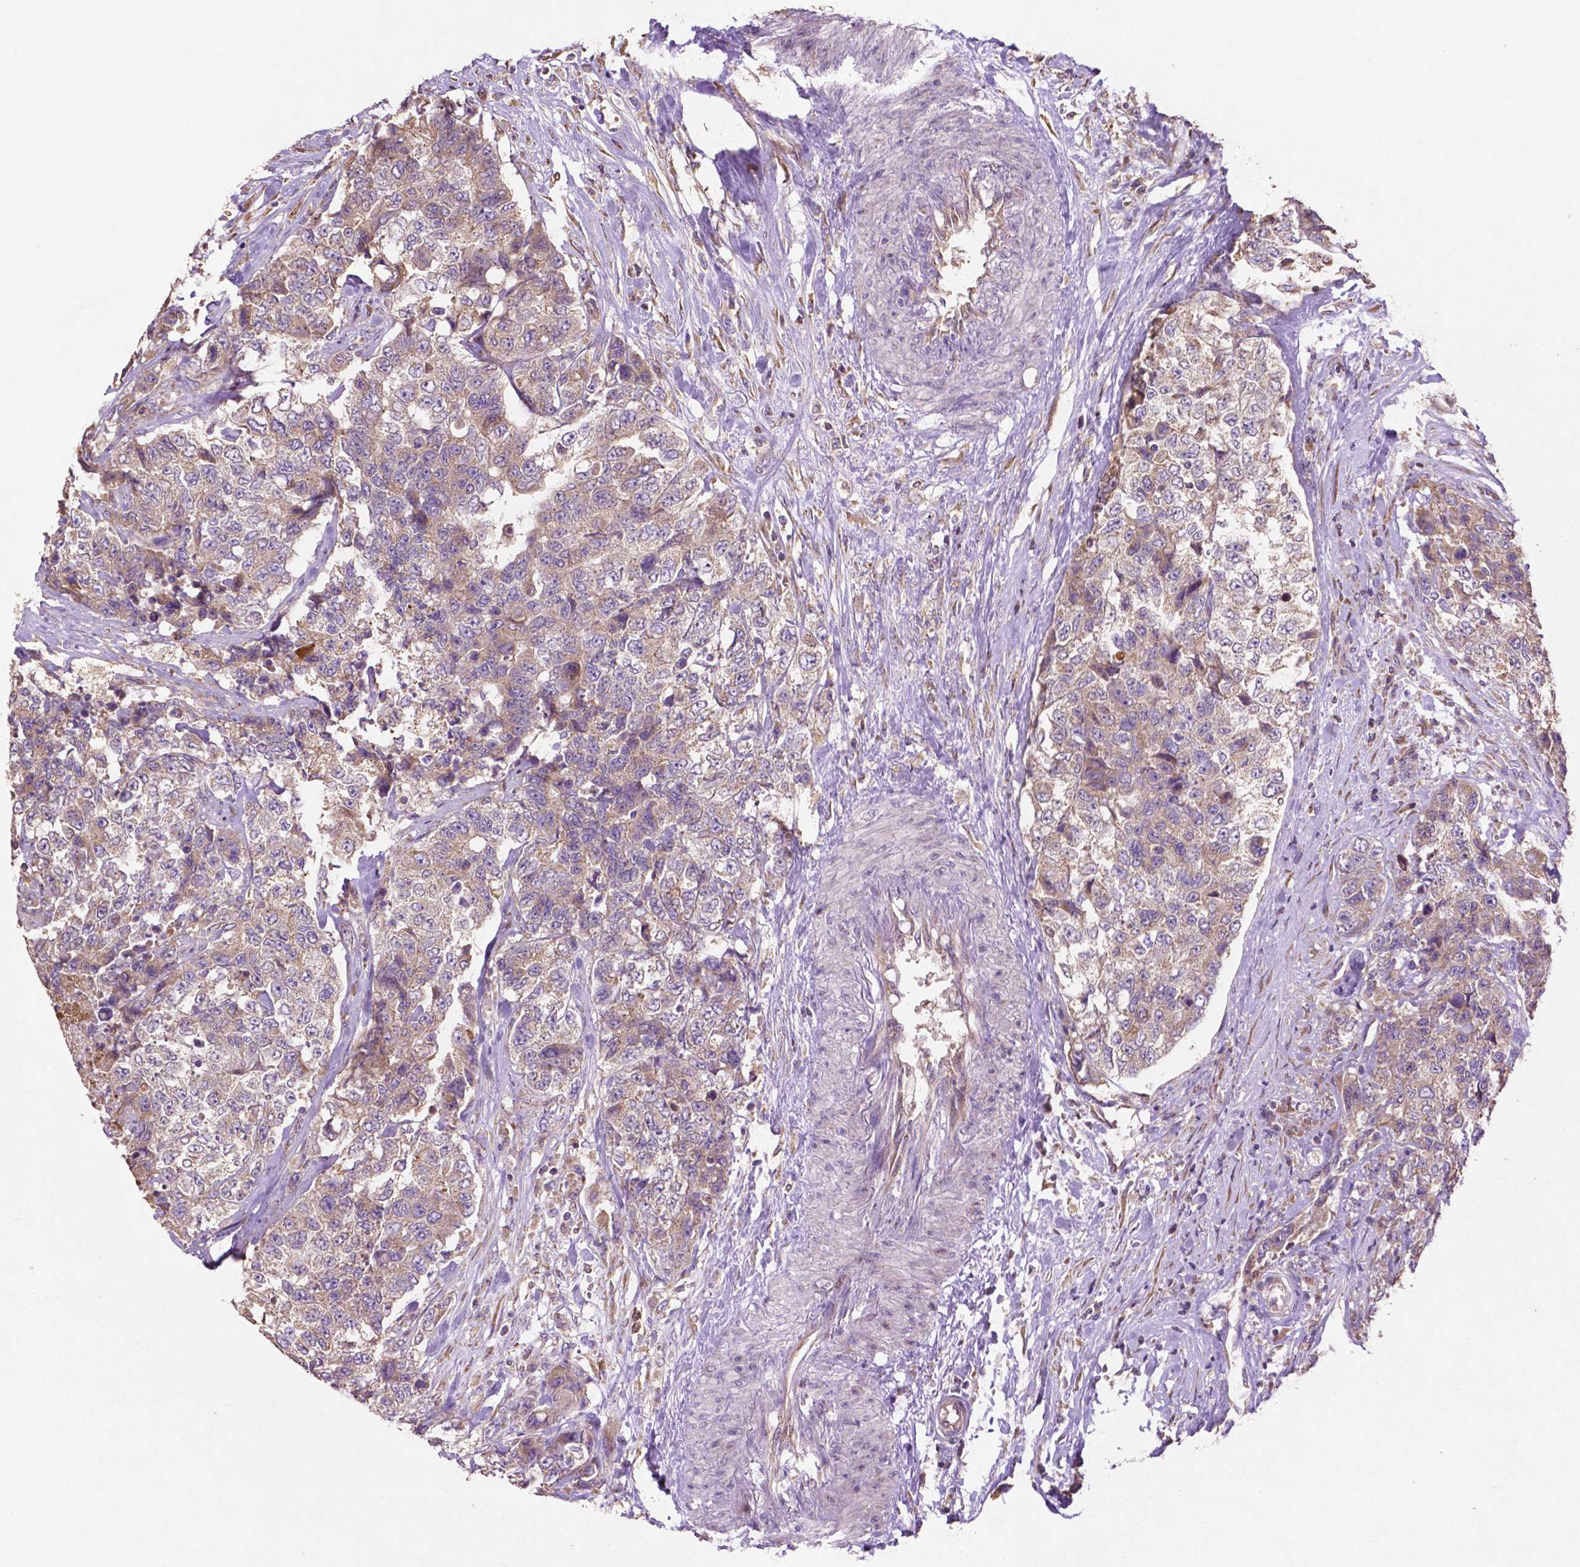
{"staining": {"intensity": "negative", "quantity": "none", "location": "none"}, "tissue": "urothelial cancer", "cell_type": "Tumor cells", "image_type": "cancer", "snomed": [{"axis": "morphology", "description": "Urothelial carcinoma, High grade"}, {"axis": "topography", "description": "Urinary bladder"}], "caption": "DAB immunohistochemical staining of high-grade urothelial carcinoma demonstrates no significant positivity in tumor cells.", "gene": "MBTPS1", "patient": {"sex": "female", "age": 78}}